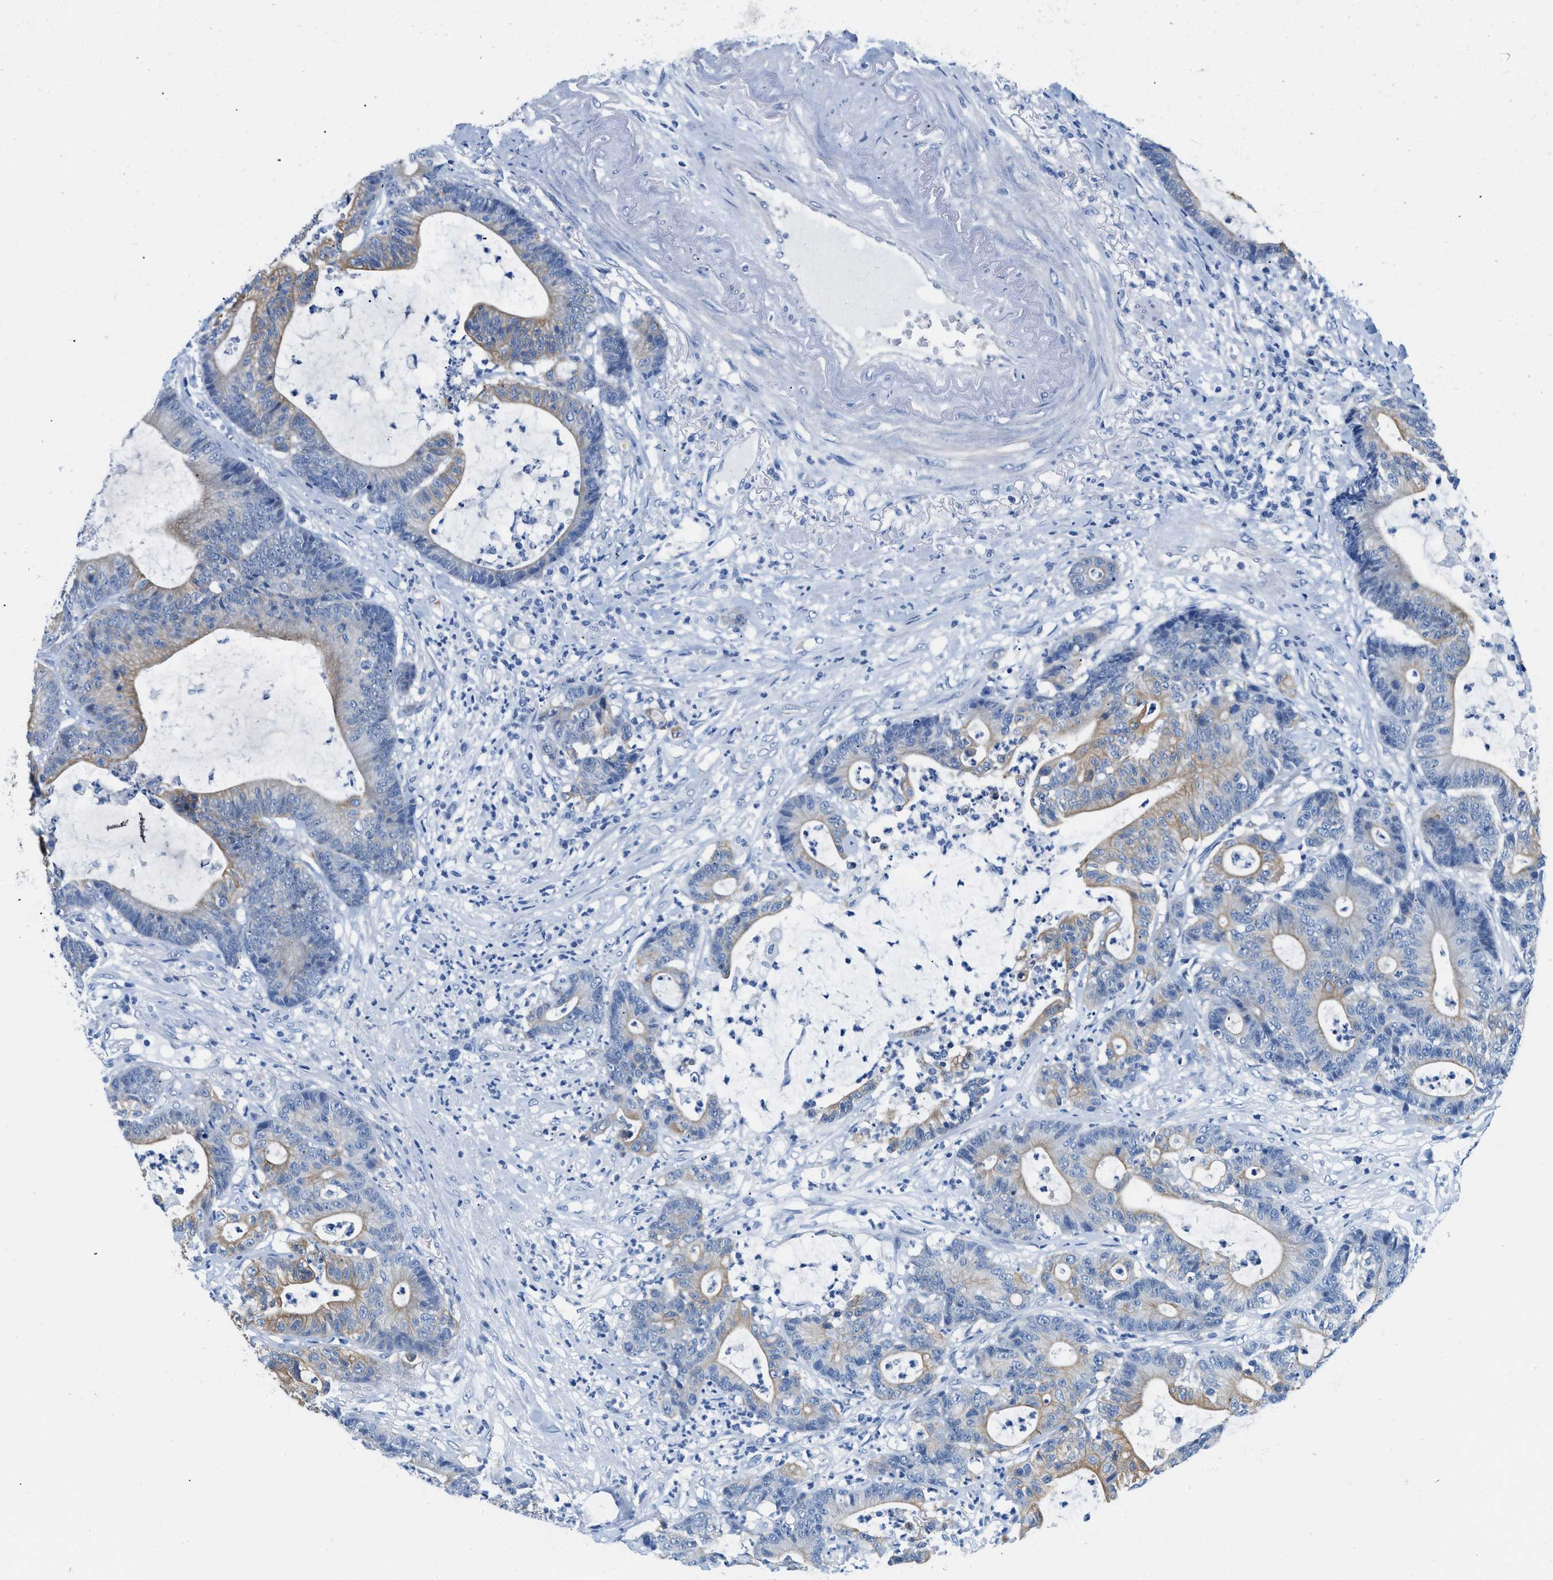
{"staining": {"intensity": "weak", "quantity": "25%-75%", "location": "cytoplasmic/membranous"}, "tissue": "colorectal cancer", "cell_type": "Tumor cells", "image_type": "cancer", "snomed": [{"axis": "morphology", "description": "Adenocarcinoma, NOS"}, {"axis": "topography", "description": "Colon"}], "caption": "The micrograph shows a brown stain indicating the presence of a protein in the cytoplasmic/membranous of tumor cells in colorectal cancer.", "gene": "BPGM", "patient": {"sex": "female", "age": 84}}